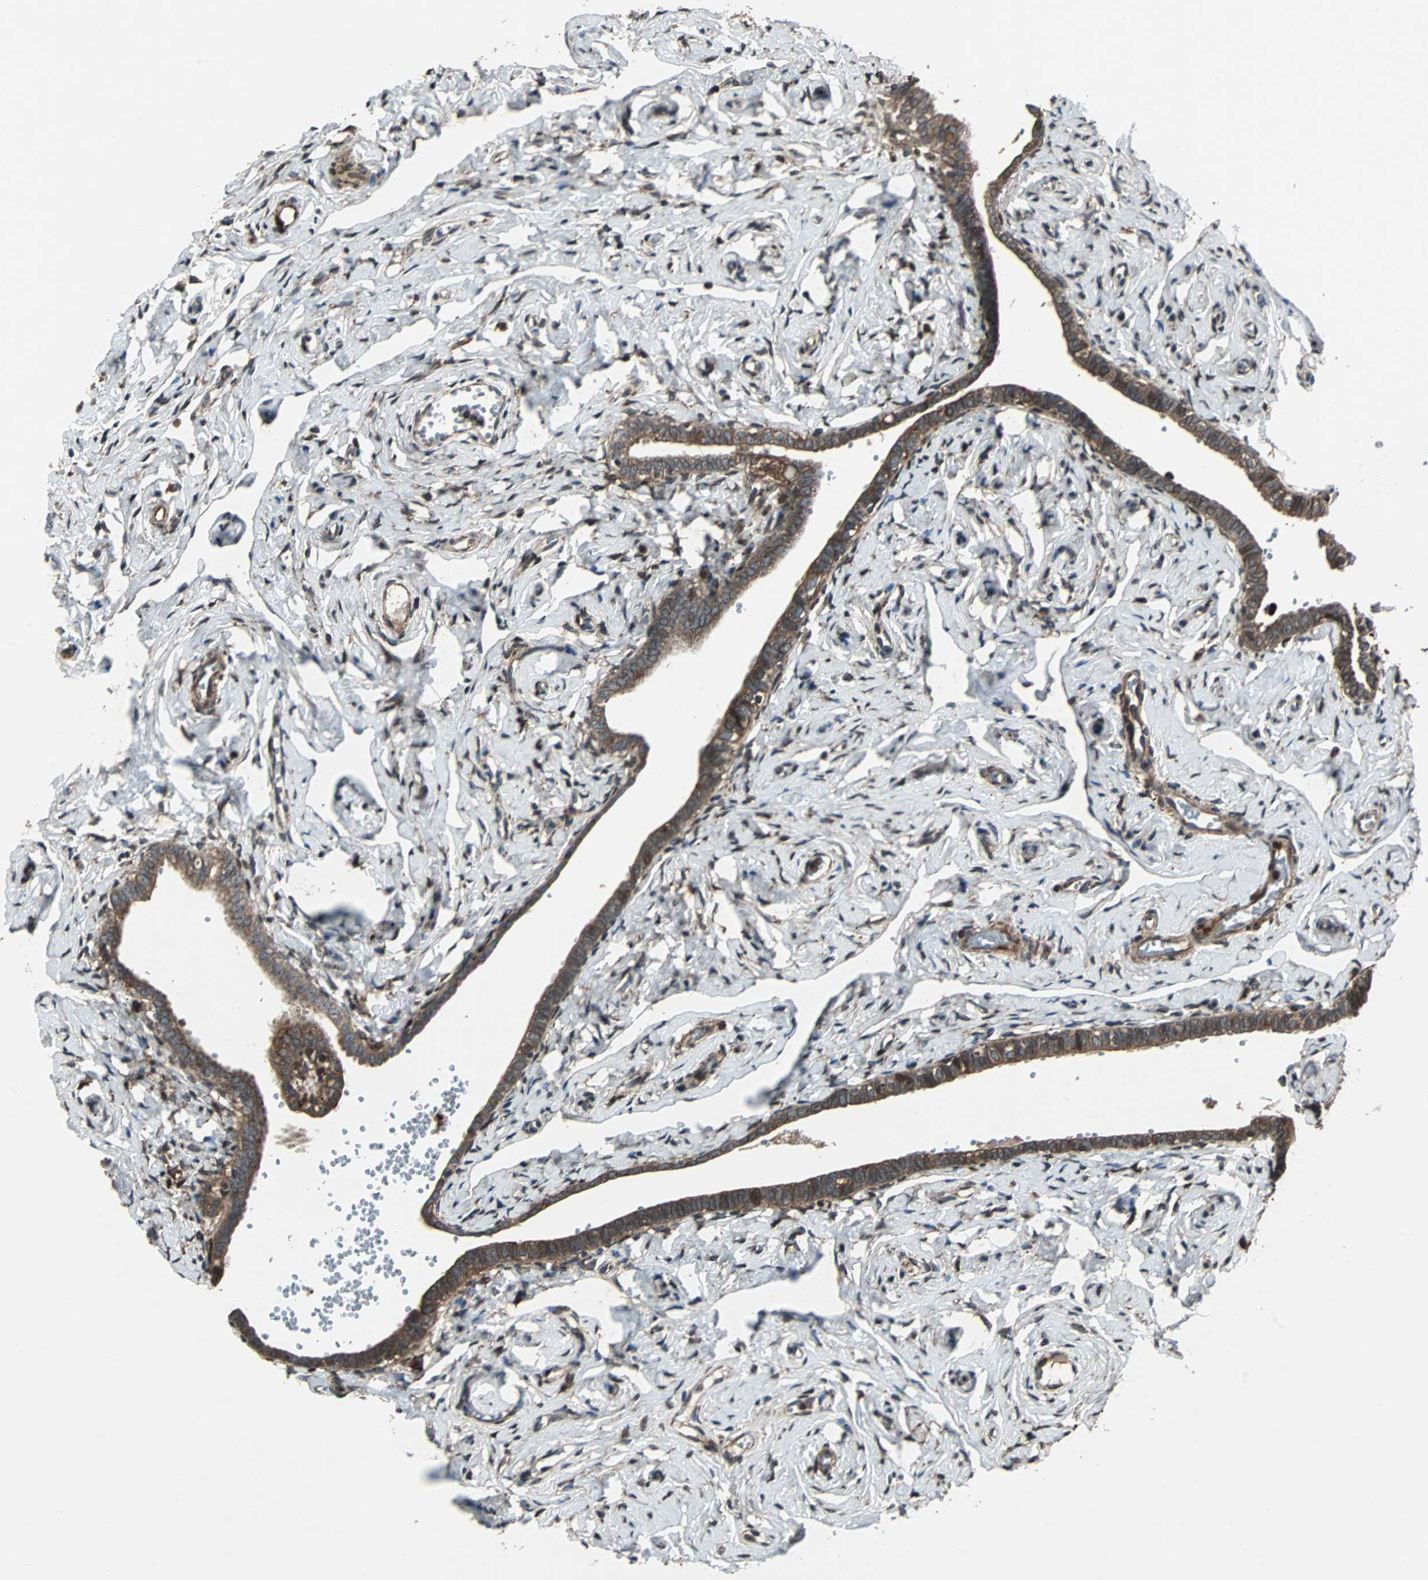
{"staining": {"intensity": "moderate", "quantity": ">75%", "location": "cytoplasmic/membranous"}, "tissue": "fallopian tube", "cell_type": "Glandular cells", "image_type": "normal", "snomed": [{"axis": "morphology", "description": "Normal tissue, NOS"}, {"axis": "topography", "description": "Fallopian tube"}], "caption": "This is an image of immunohistochemistry (IHC) staining of unremarkable fallopian tube, which shows moderate expression in the cytoplasmic/membranous of glandular cells.", "gene": "RAB7A", "patient": {"sex": "female", "age": 71}}